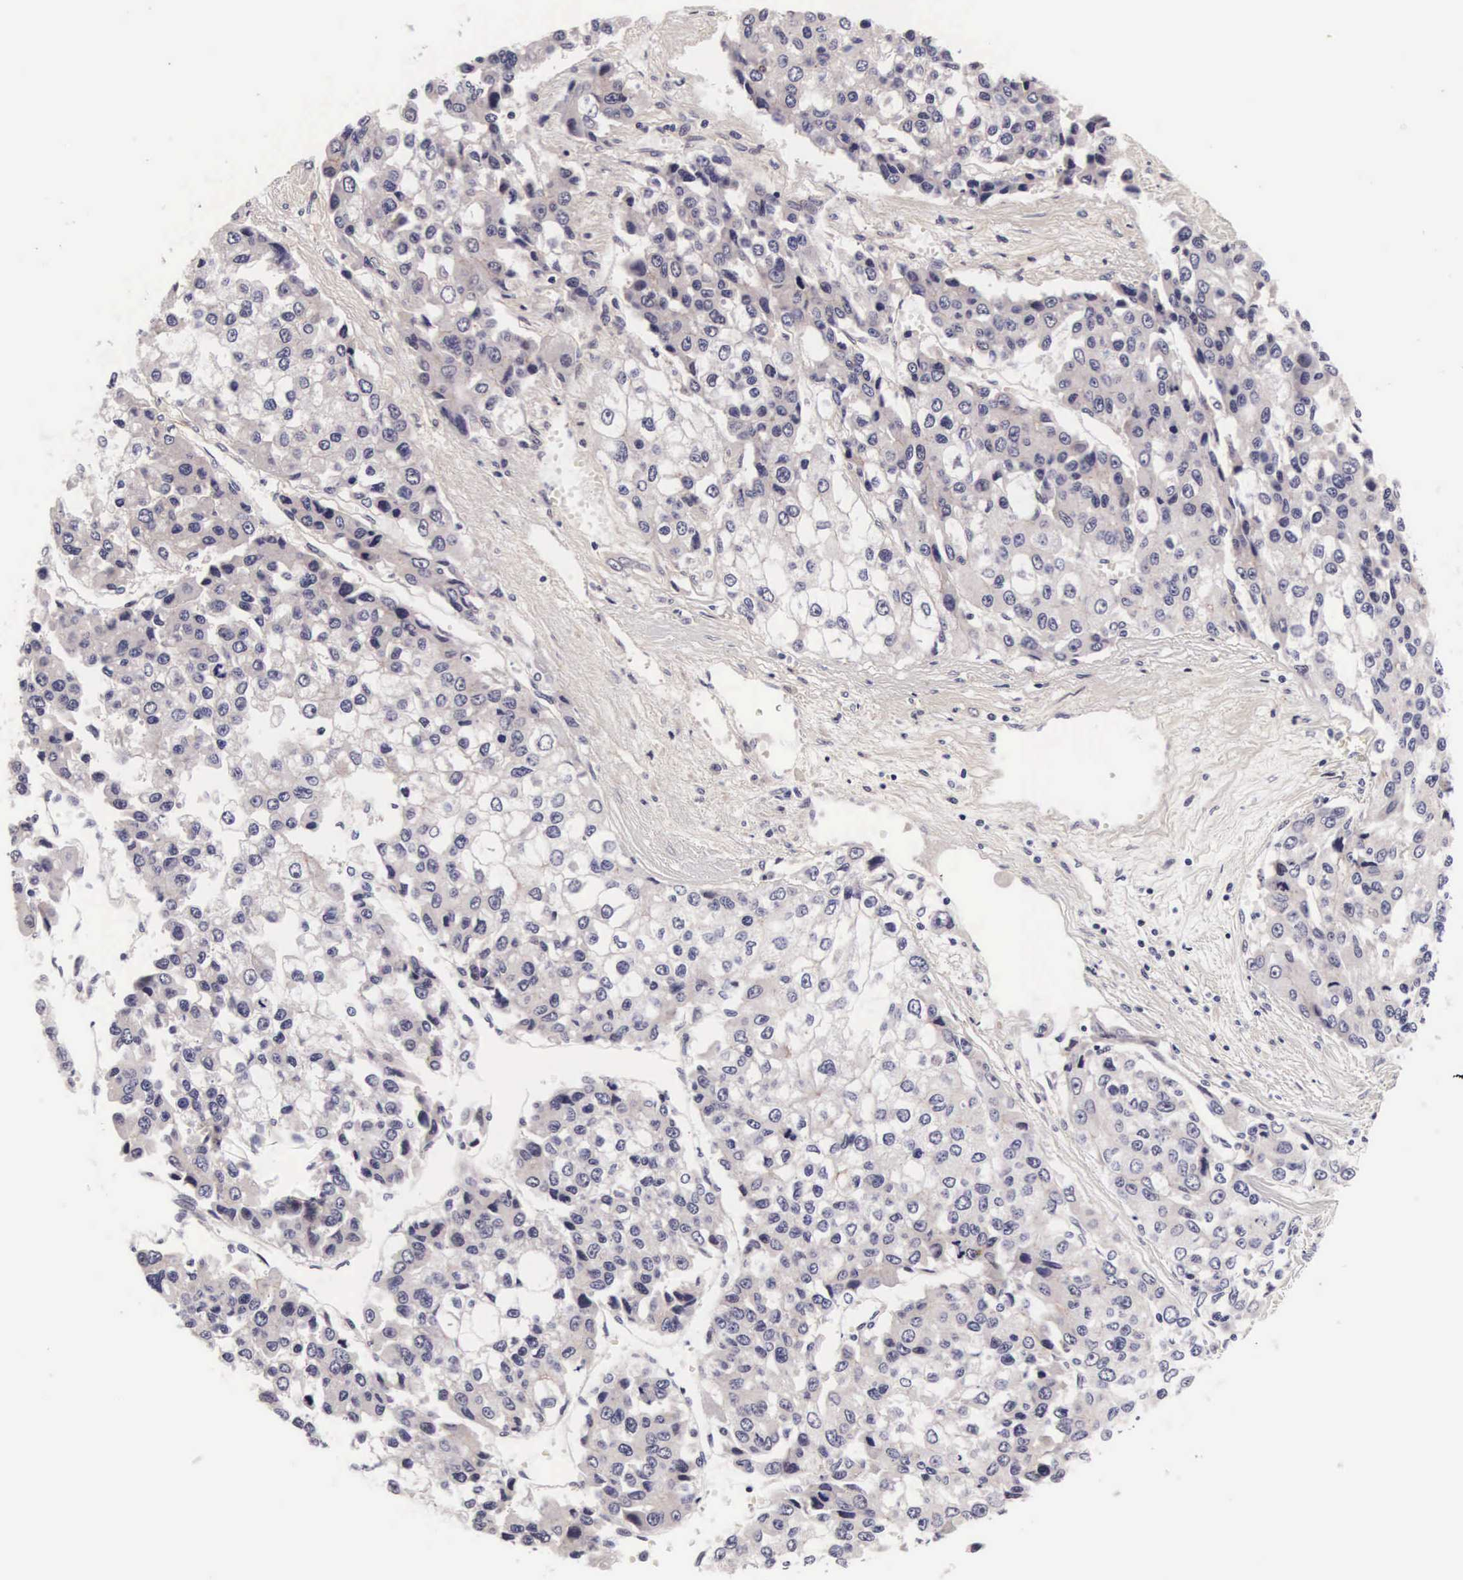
{"staining": {"intensity": "negative", "quantity": "none", "location": "none"}, "tissue": "liver cancer", "cell_type": "Tumor cells", "image_type": "cancer", "snomed": [{"axis": "morphology", "description": "Carcinoma, Hepatocellular, NOS"}, {"axis": "topography", "description": "Liver"}], "caption": "The IHC histopathology image has no significant positivity in tumor cells of liver cancer tissue.", "gene": "PHETA2", "patient": {"sex": "female", "age": 66}}